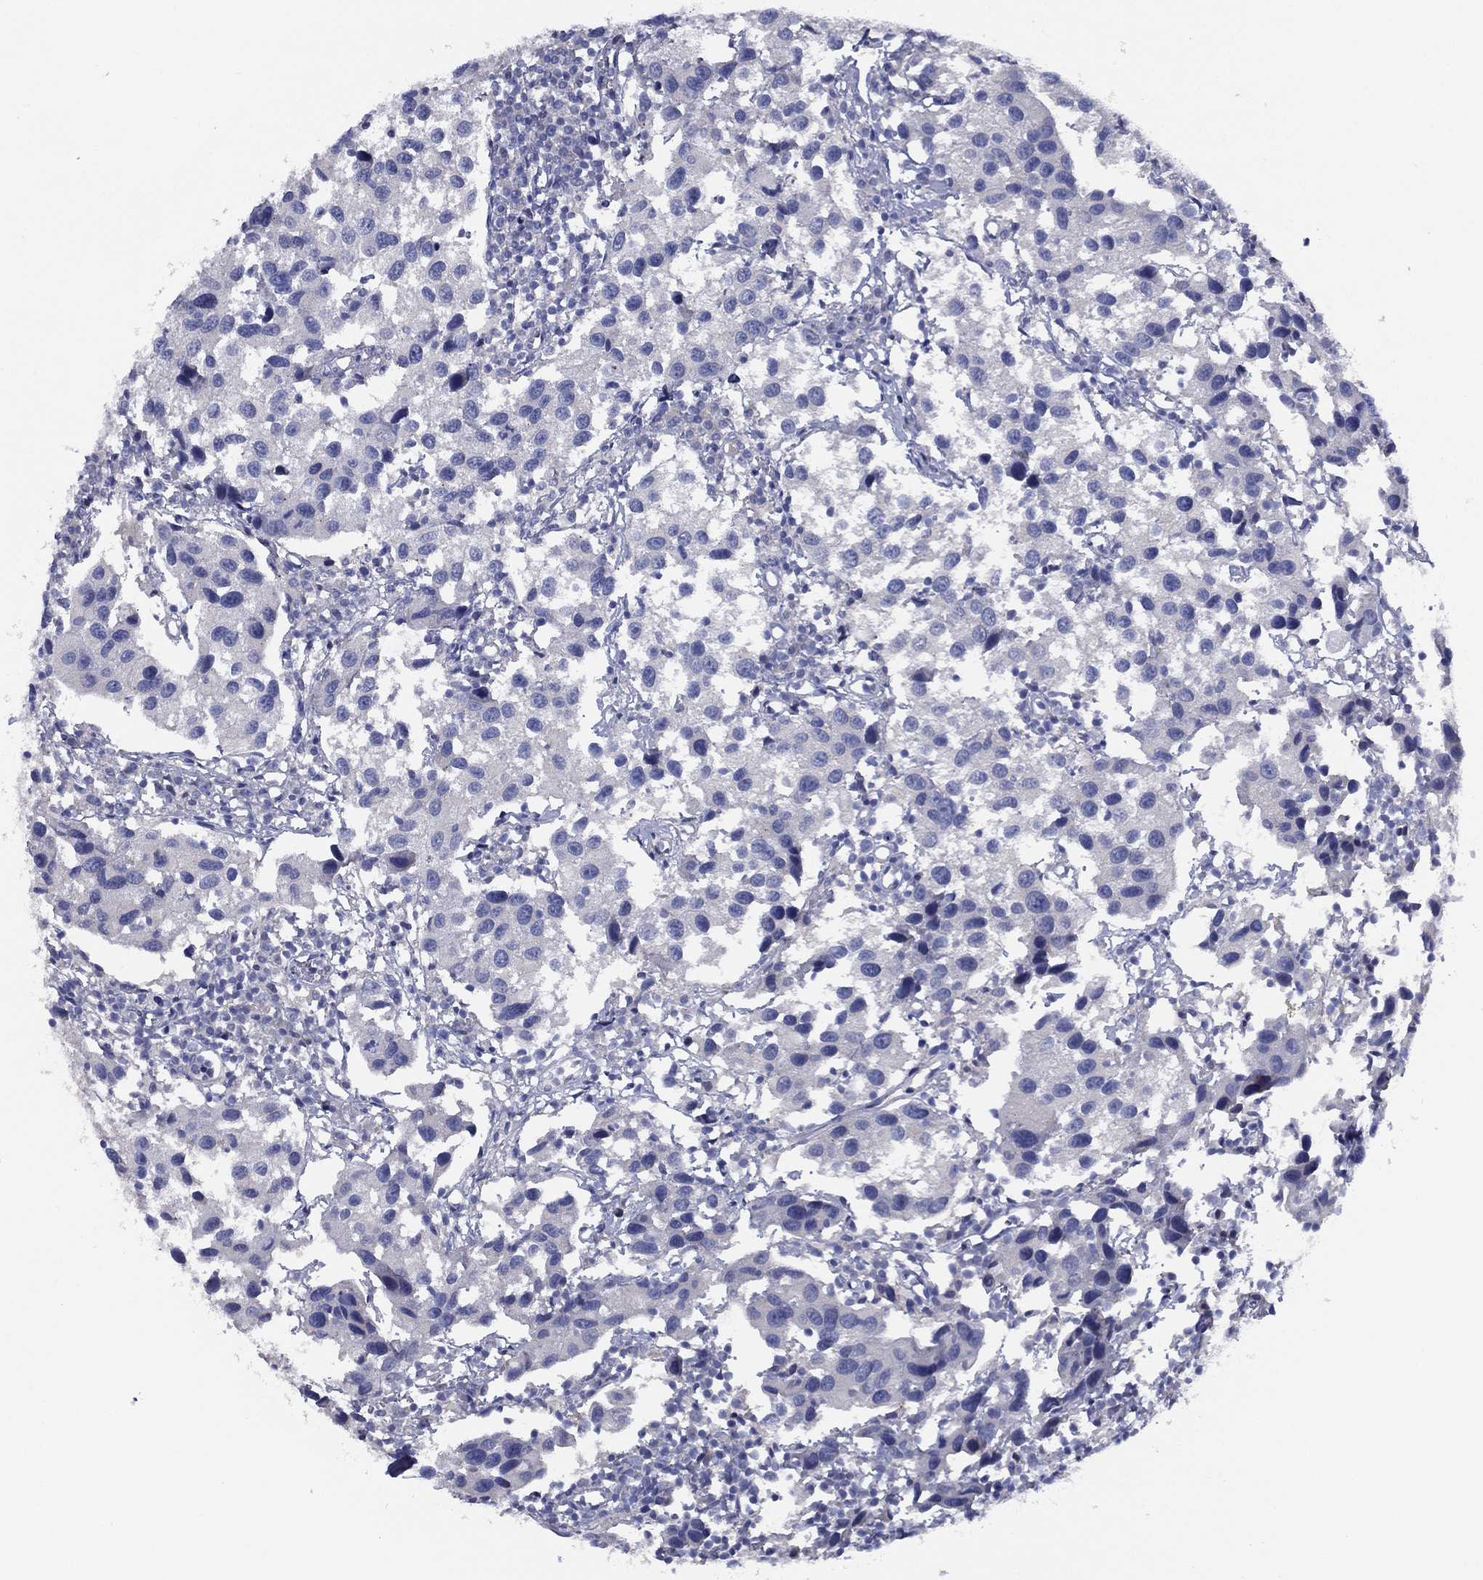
{"staining": {"intensity": "negative", "quantity": "none", "location": "none"}, "tissue": "urothelial cancer", "cell_type": "Tumor cells", "image_type": "cancer", "snomed": [{"axis": "morphology", "description": "Urothelial carcinoma, High grade"}, {"axis": "topography", "description": "Urinary bladder"}], "caption": "High power microscopy photomicrograph of an IHC micrograph of urothelial cancer, revealing no significant expression in tumor cells.", "gene": "SLC13A4", "patient": {"sex": "male", "age": 79}}